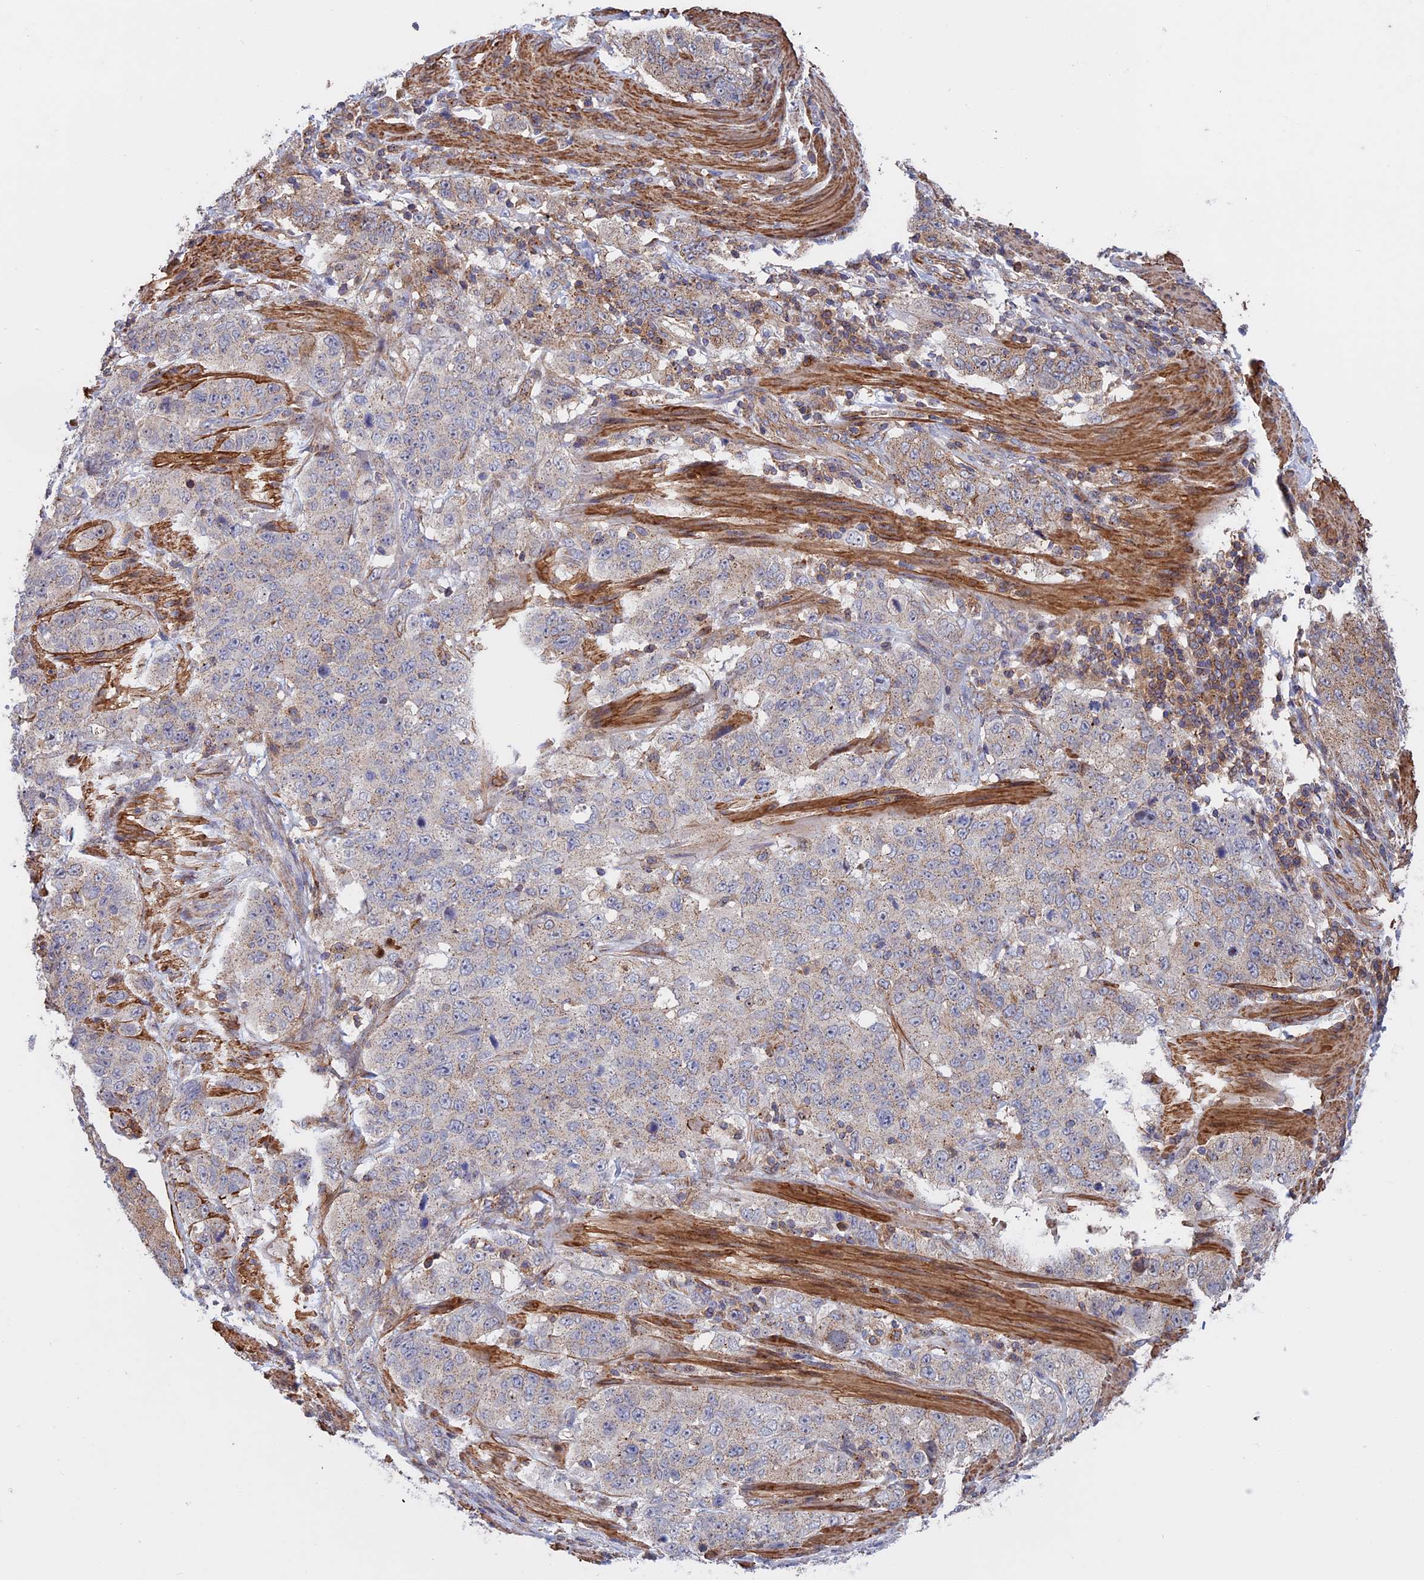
{"staining": {"intensity": "weak", "quantity": "<25%", "location": "cytoplasmic/membranous"}, "tissue": "stomach cancer", "cell_type": "Tumor cells", "image_type": "cancer", "snomed": [{"axis": "morphology", "description": "Adenocarcinoma, NOS"}, {"axis": "topography", "description": "Stomach"}], "caption": "Stomach cancer (adenocarcinoma) stained for a protein using immunohistochemistry (IHC) reveals no staining tumor cells.", "gene": "LYPD5", "patient": {"sex": "male", "age": 48}}